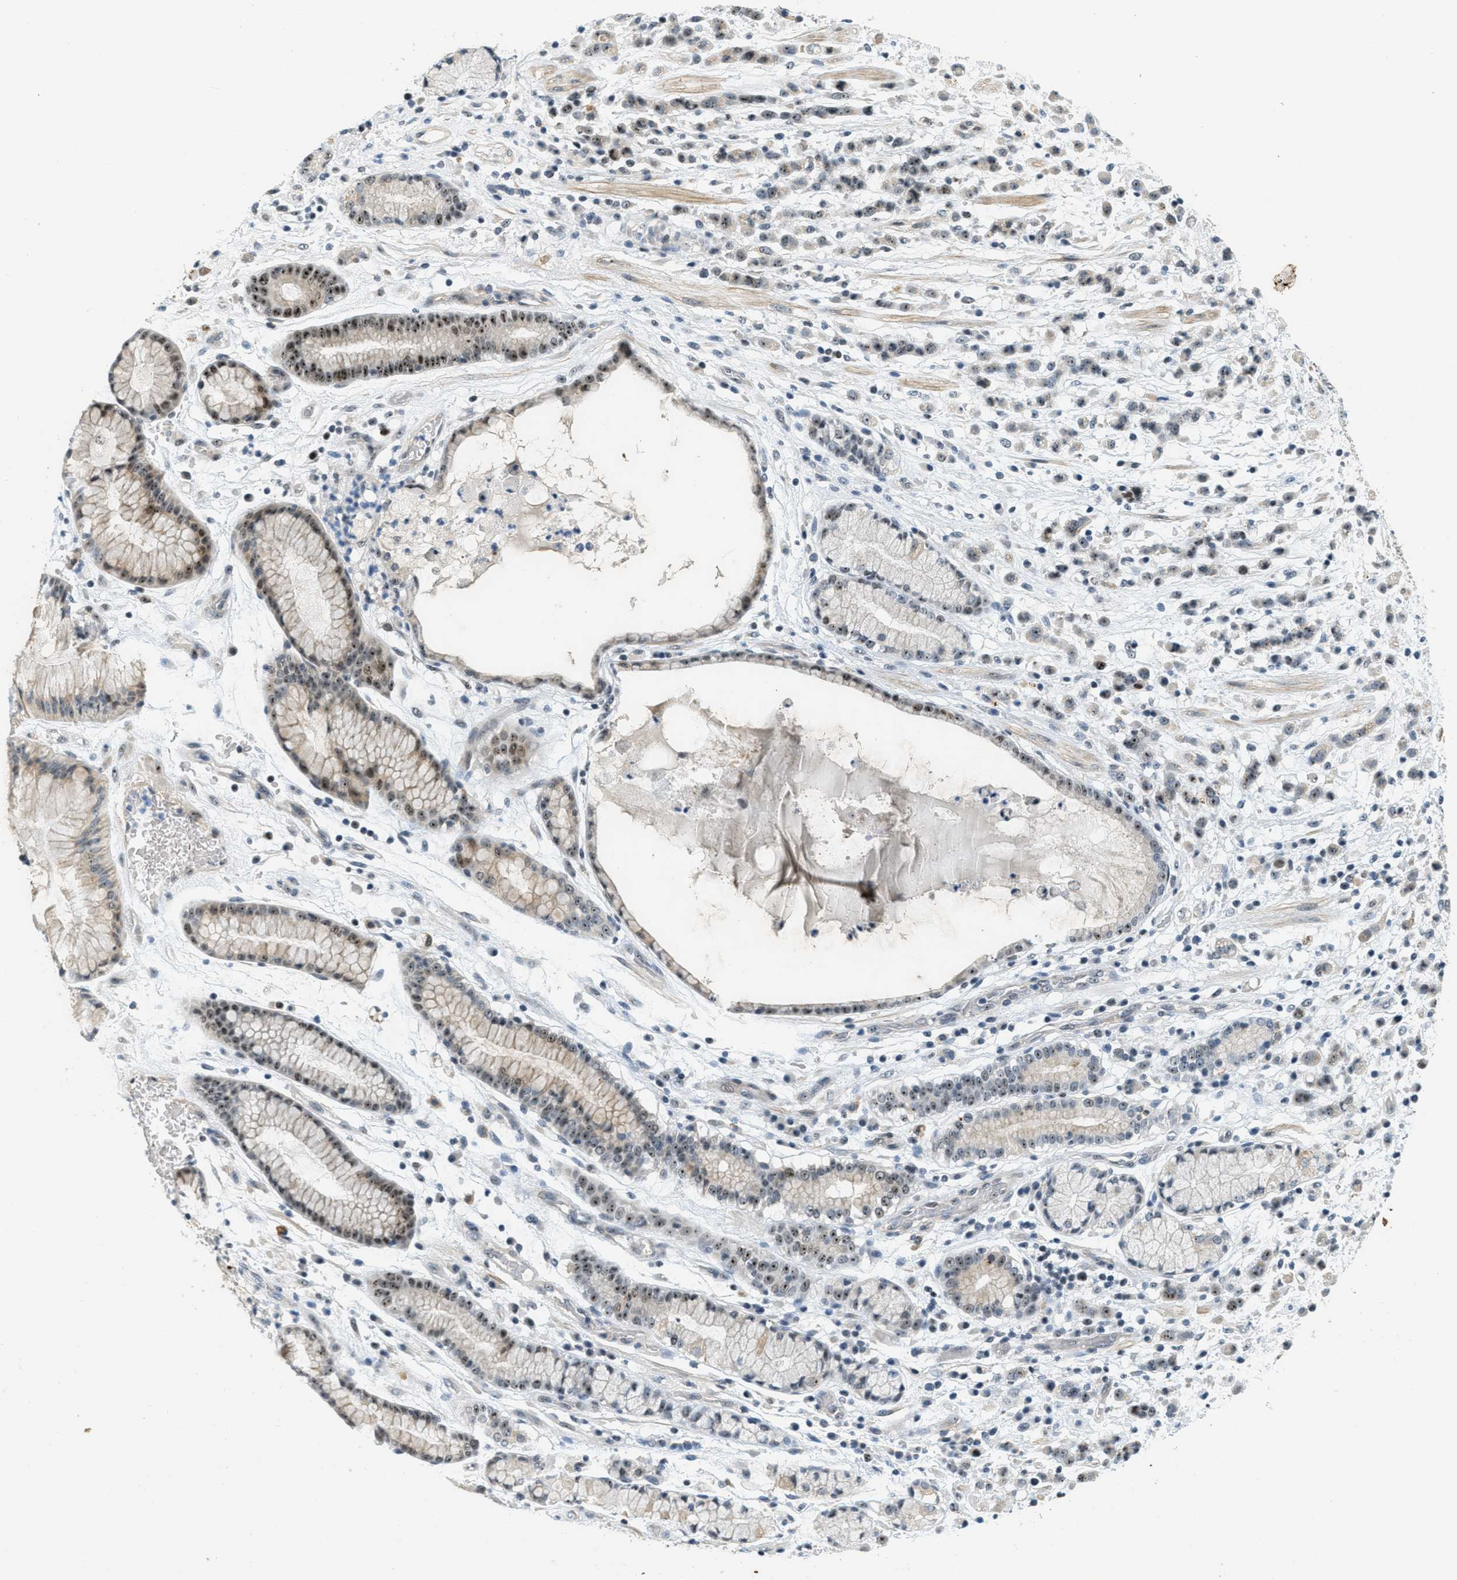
{"staining": {"intensity": "moderate", "quantity": "25%-75%", "location": "nuclear"}, "tissue": "stomach cancer", "cell_type": "Tumor cells", "image_type": "cancer", "snomed": [{"axis": "morphology", "description": "Adenocarcinoma, NOS"}, {"axis": "topography", "description": "Stomach, lower"}], "caption": "Immunohistochemistry micrograph of stomach cancer stained for a protein (brown), which demonstrates medium levels of moderate nuclear positivity in approximately 25%-75% of tumor cells.", "gene": "DDX47", "patient": {"sex": "male", "age": 88}}